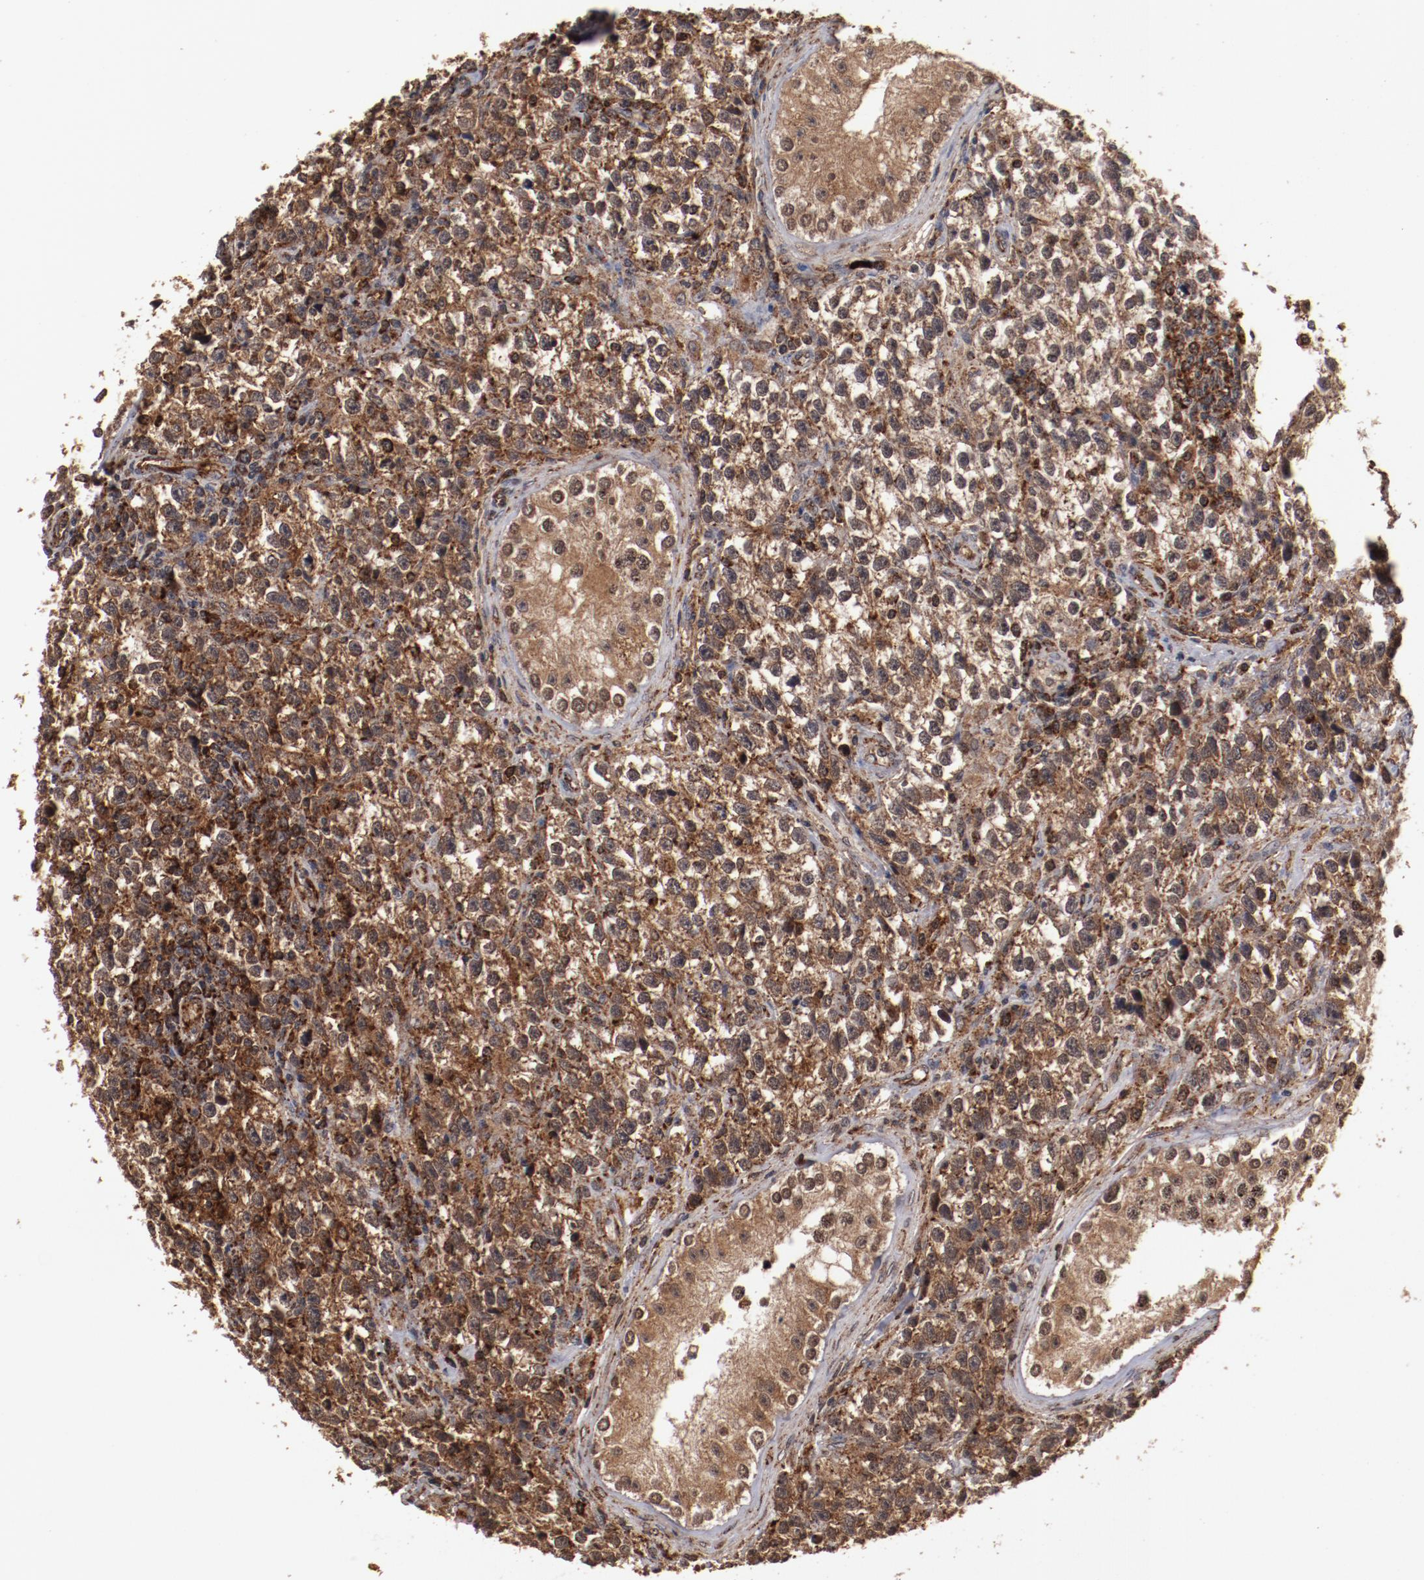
{"staining": {"intensity": "strong", "quantity": ">75%", "location": "cytoplasmic/membranous"}, "tissue": "testis cancer", "cell_type": "Tumor cells", "image_type": "cancer", "snomed": [{"axis": "morphology", "description": "Seminoma, NOS"}, {"axis": "topography", "description": "Testis"}], "caption": "Immunohistochemical staining of seminoma (testis) exhibits high levels of strong cytoplasmic/membranous staining in approximately >75% of tumor cells.", "gene": "TENM1", "patient": {"sex": "male", "age": 38}}